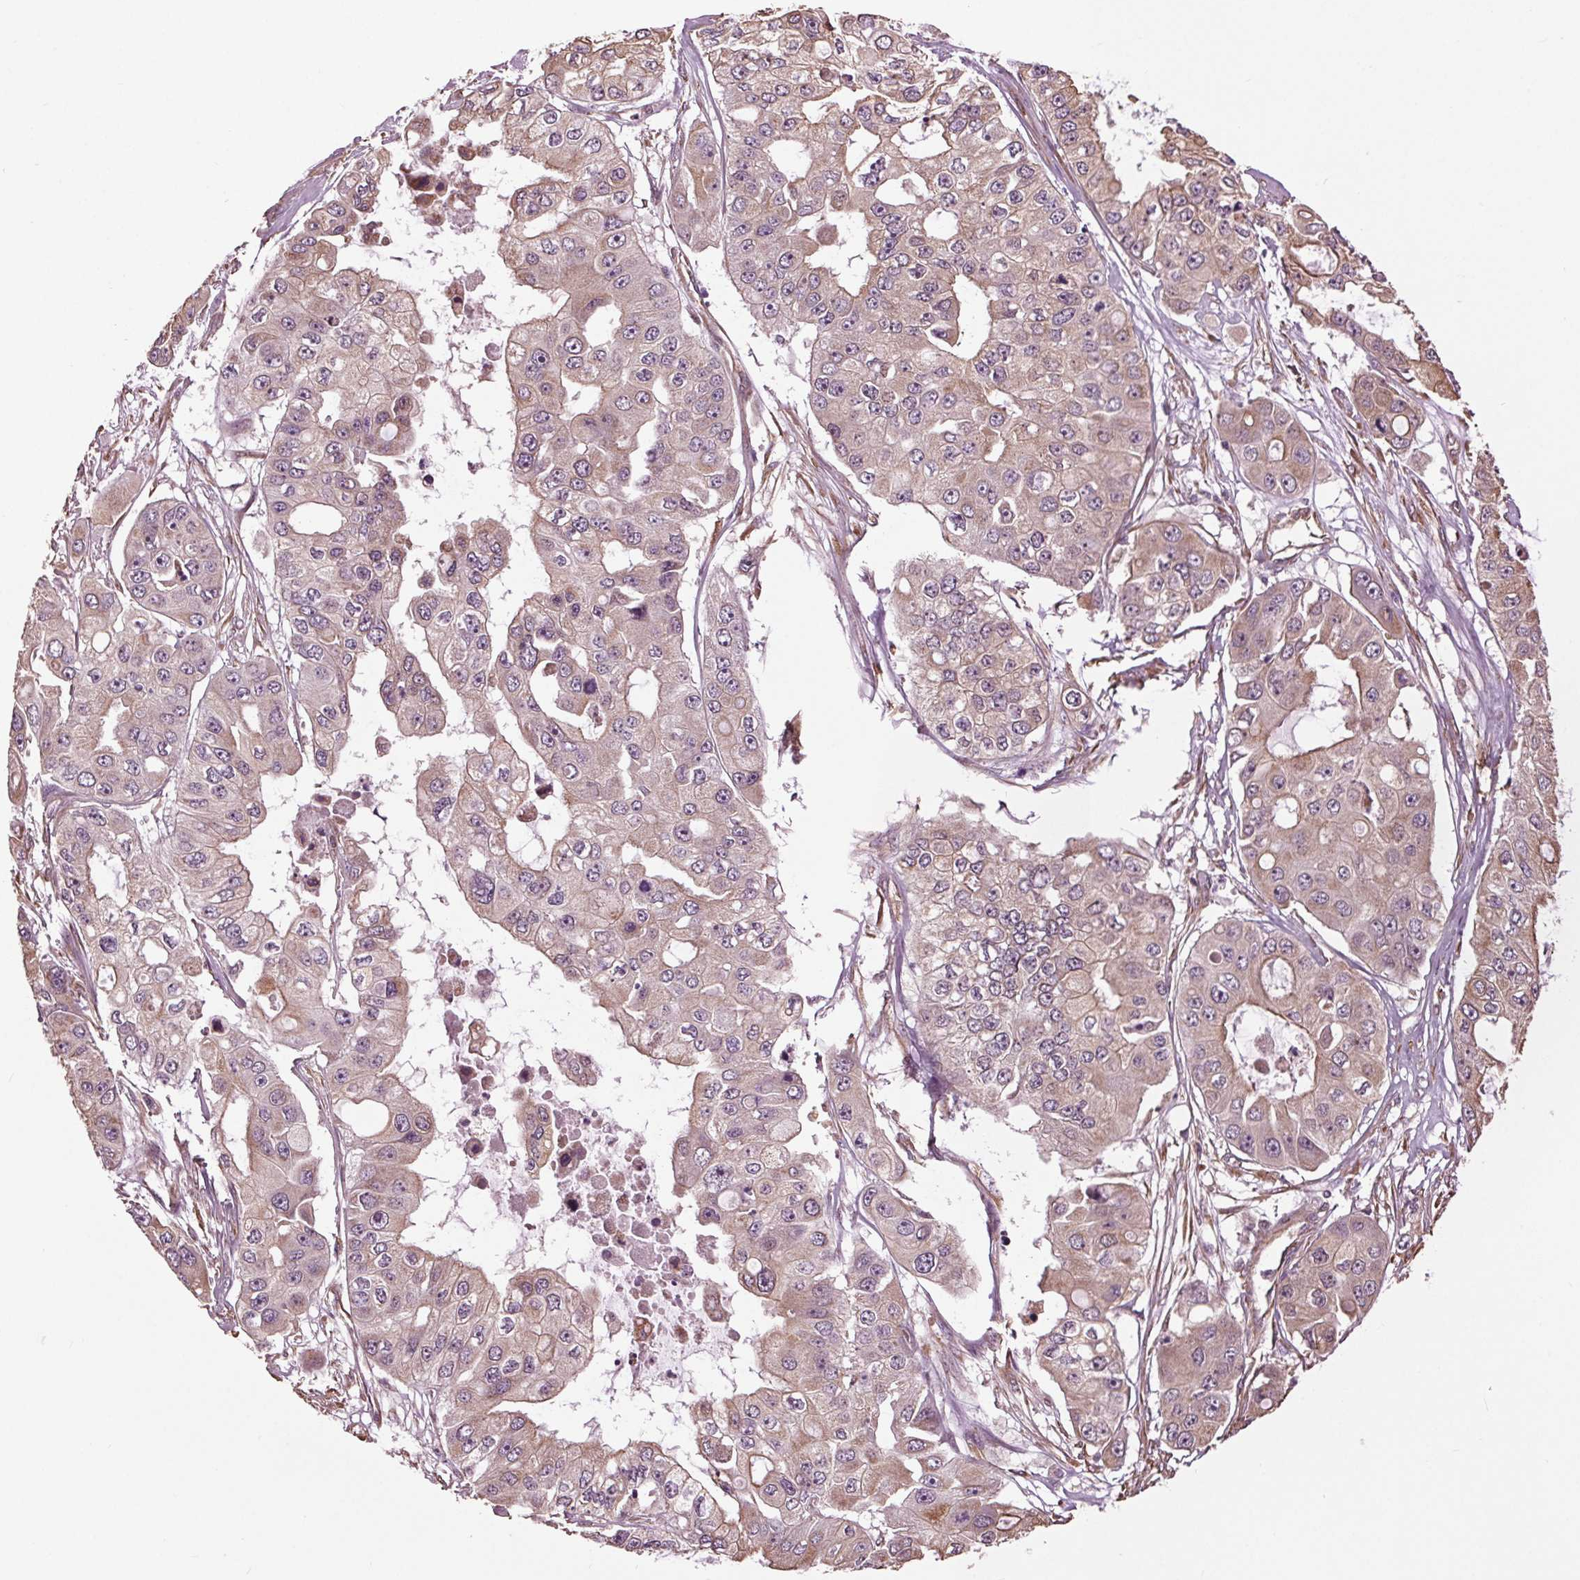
{"staining": {"intensity": "weak", "quantity": "<25%", "location": "cytoplasmic/membranous"}, "tissue": "ovarian cancer", "cell_type": "Tumor cells", "image_type": "cancer", "snomed": [{"axis": "morphology", "description": "Cystadenocarcinoma, serous, NOS"}, {"axis": "topography", "description": "Ovary"}], "caption": "An image of human ovarian cancer (serous cystadenocarcinoma) is negative for staining in tumor cells. (Brightfield microscopy of DAB immunohistochemistry at high magnification).", "gene": "RNPEP", "patient": {"sex": "female", "age": 56}}